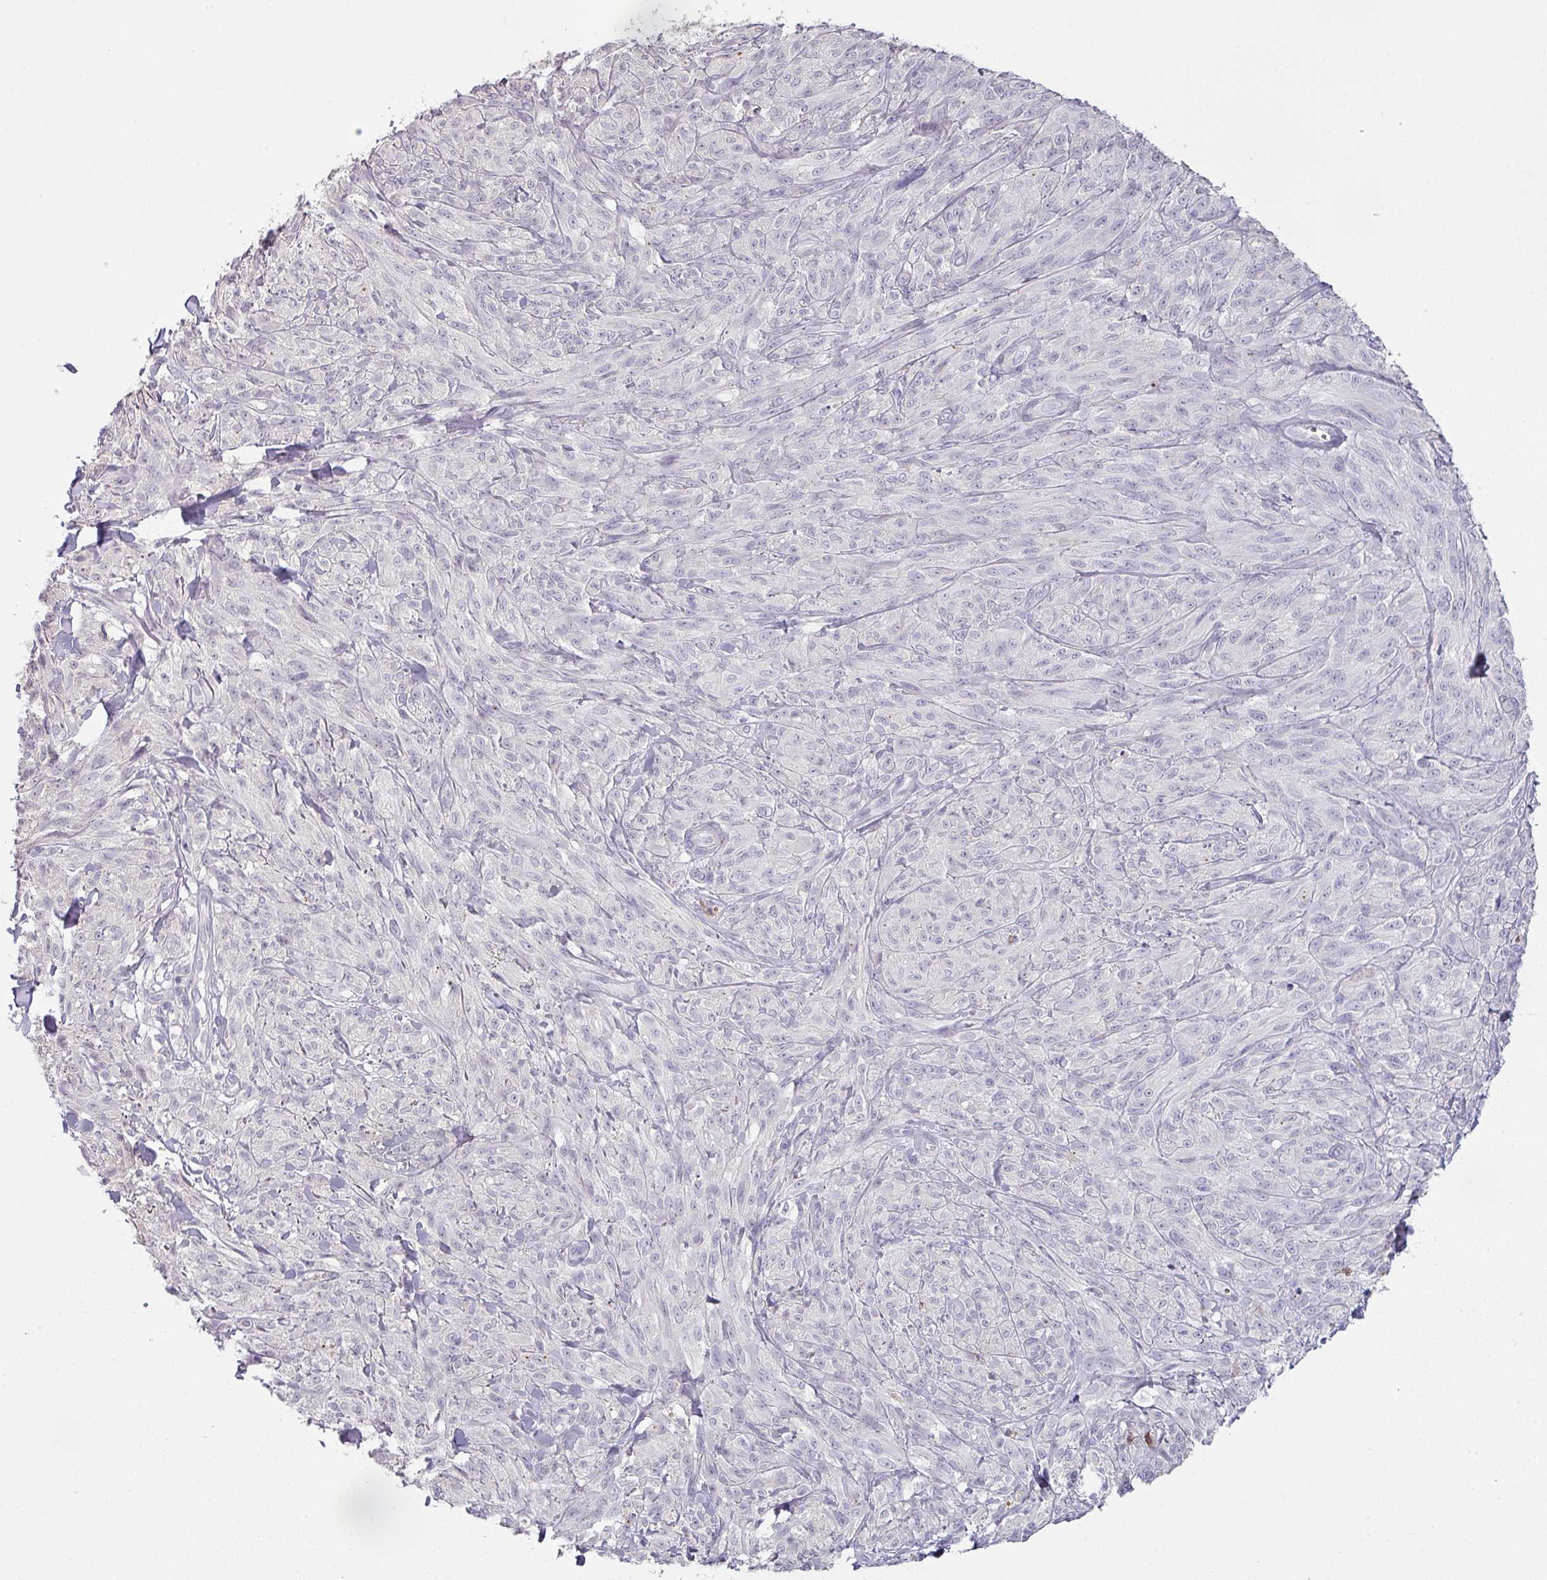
{"staining": {"intensity": "negative", "quantity": "none", "location": "none"}, "tissue": "melanoma", "cell_type": "Tumor cells", "image_type": "cancer", "snomed": [{"axis": "morphology", "description": "Malignant melanoma, NOS"}, {"axis": "topography", "description": "Skin of upper arm"}], "caption": "There is no significant positivity in tumor cells of melanoma.", "gene": "MAGEC3", "patient": {"sex": "female", "age": 65}}